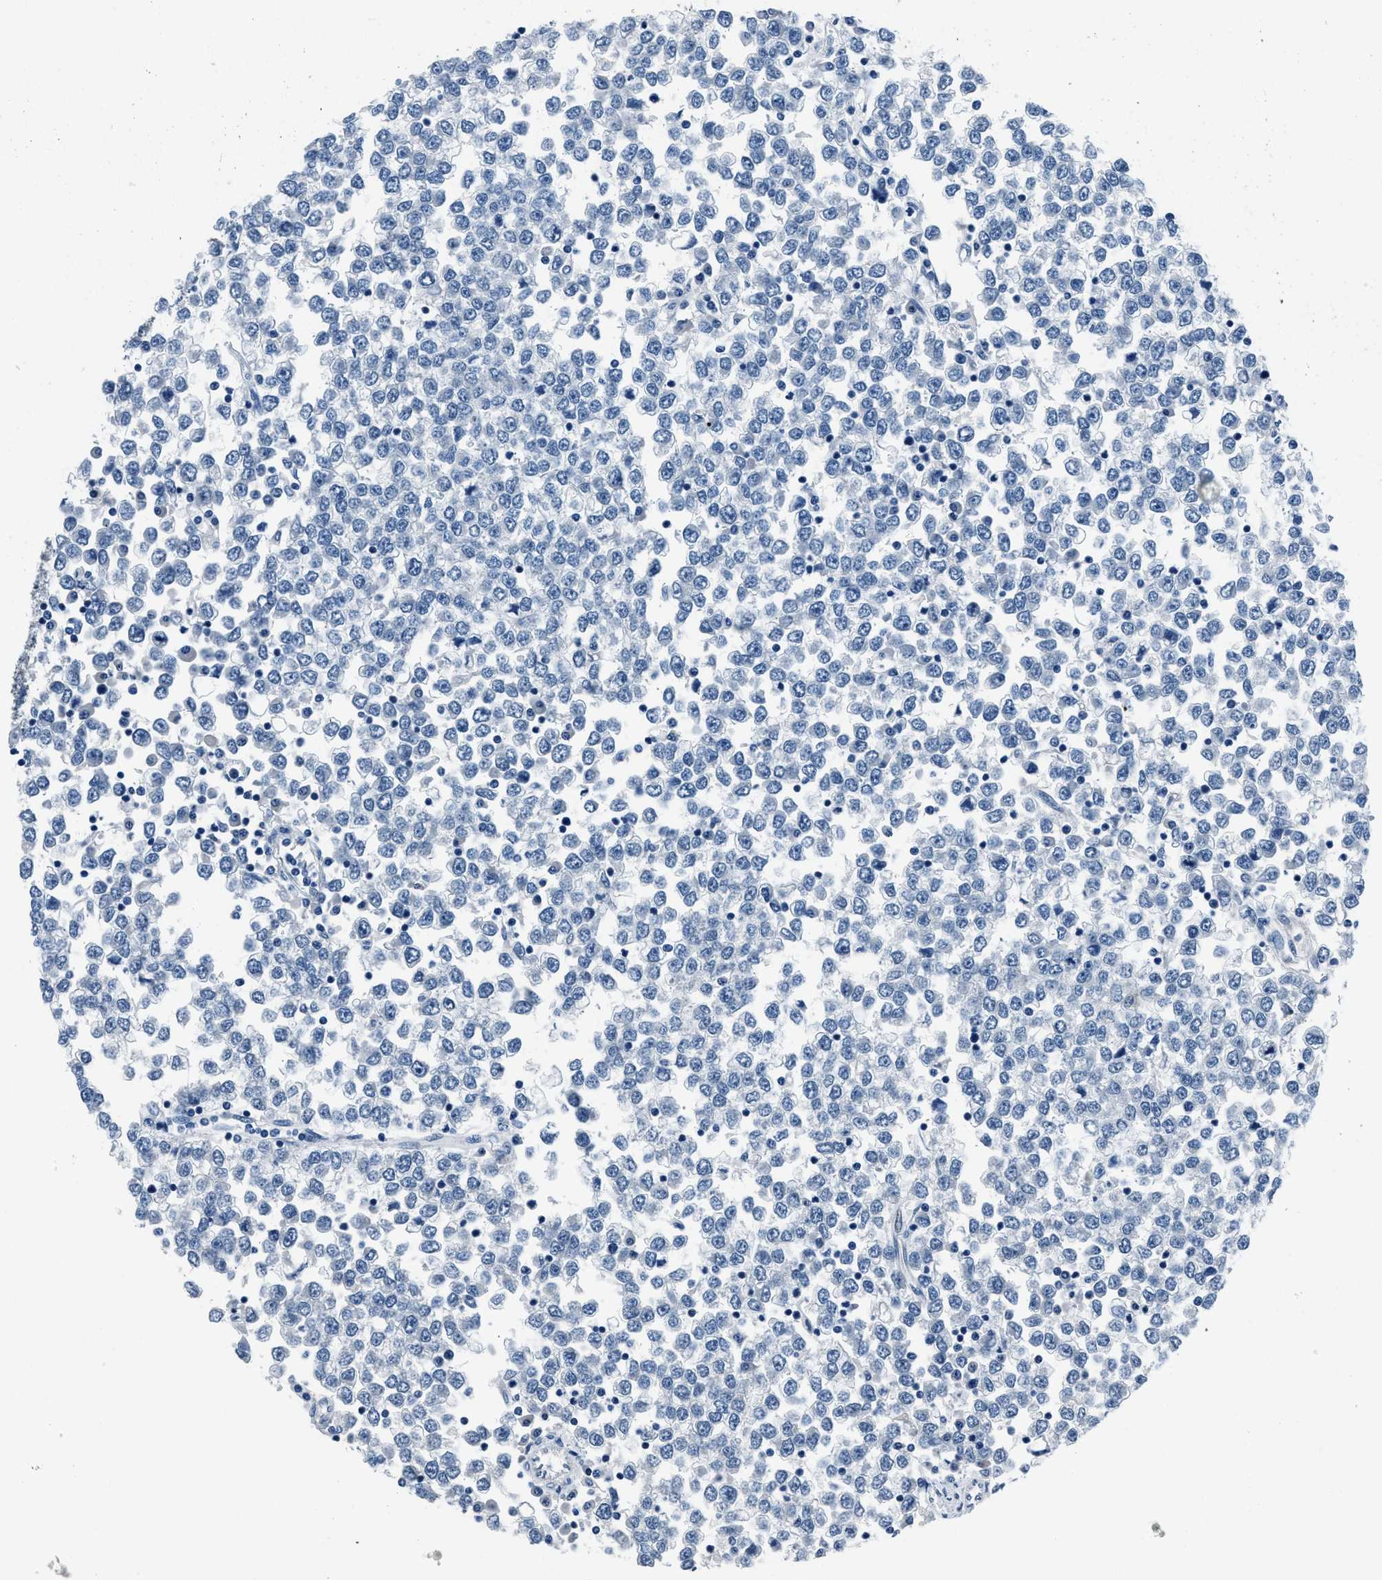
{"staining": {"intensity": "negative", "quantity": "none", "location": "none"}, "tissue": "testis cancer", "cell_type": "Tumor cells", "image_type": "cancer", "snomed": [{"axis": "morphology", "description": "Seminoma, NOS"}, {"axis": "topography", "description": "Testis"}], "caption": "Immunohistochemical staining of testis cancer displays no significant staining in tumor cells. (DAB immunohistochemistry (IHC) with hematoxylin counter stain).", "gene": "GJA3", "patient": {"sex": "male", "age": 65}}